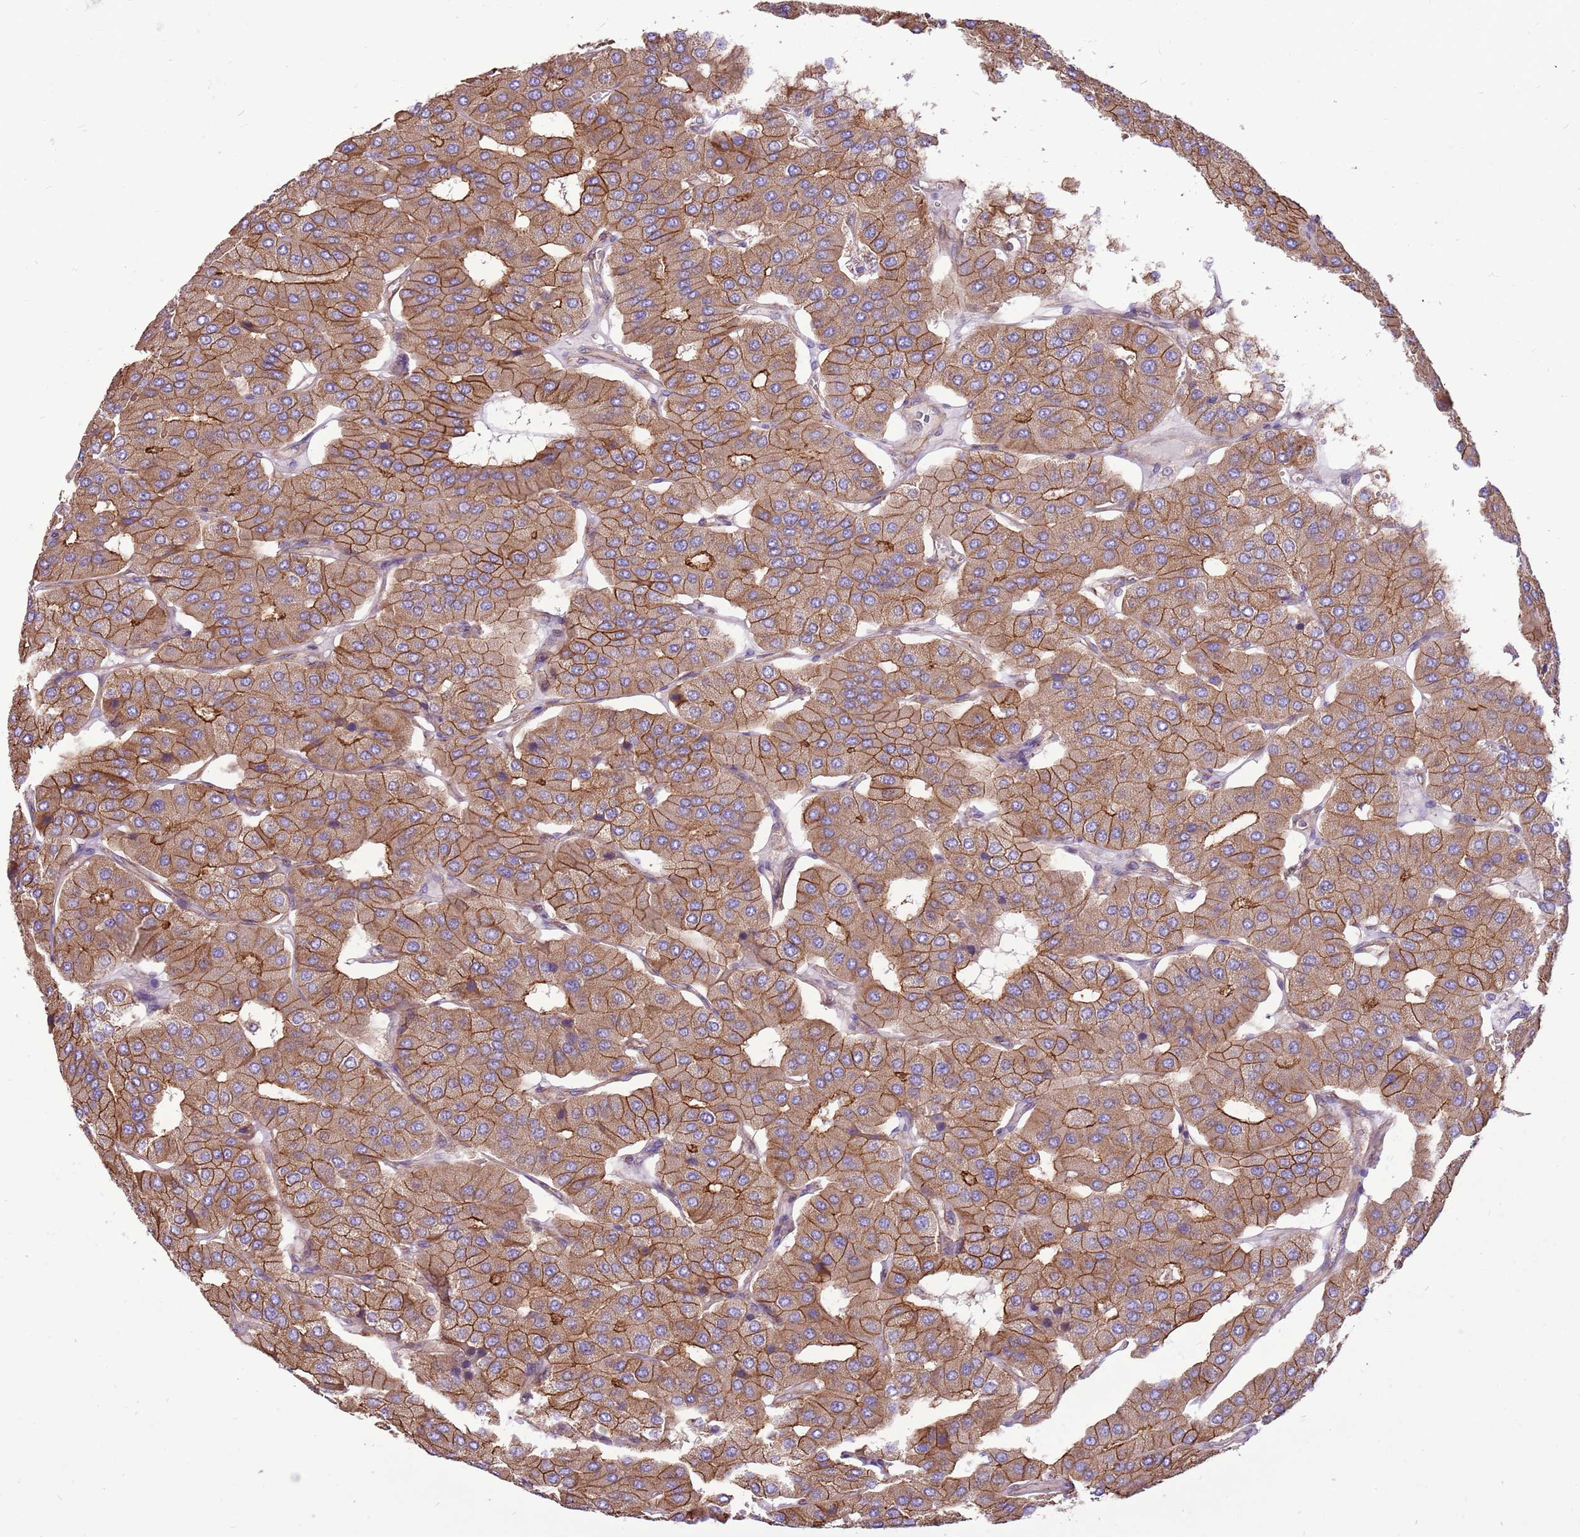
{"staining": {"intensity": "moderate", "quantity": ">75%", "location": "cytoplasmic/membranous"}, "tissue": "parathyroid gland", "cell_type": "Glandular cells", "image_type": "normal", "snomed": [{"axis": "morphology", "description": "Normal tissue, NOS"}, {"axis": "morphology", "description": "Adenoma, NOS"}, {"axis": "topography", "description": "Parathyroid gland"}], "caption": "Human parathyroid gland stained with a brown dye shows moderate cytoplasmic/membranous positive positivity in approximately >75% of glandular cells.", "gene": "WASHC4", "patient": {"sex": "female", "age": 86}}